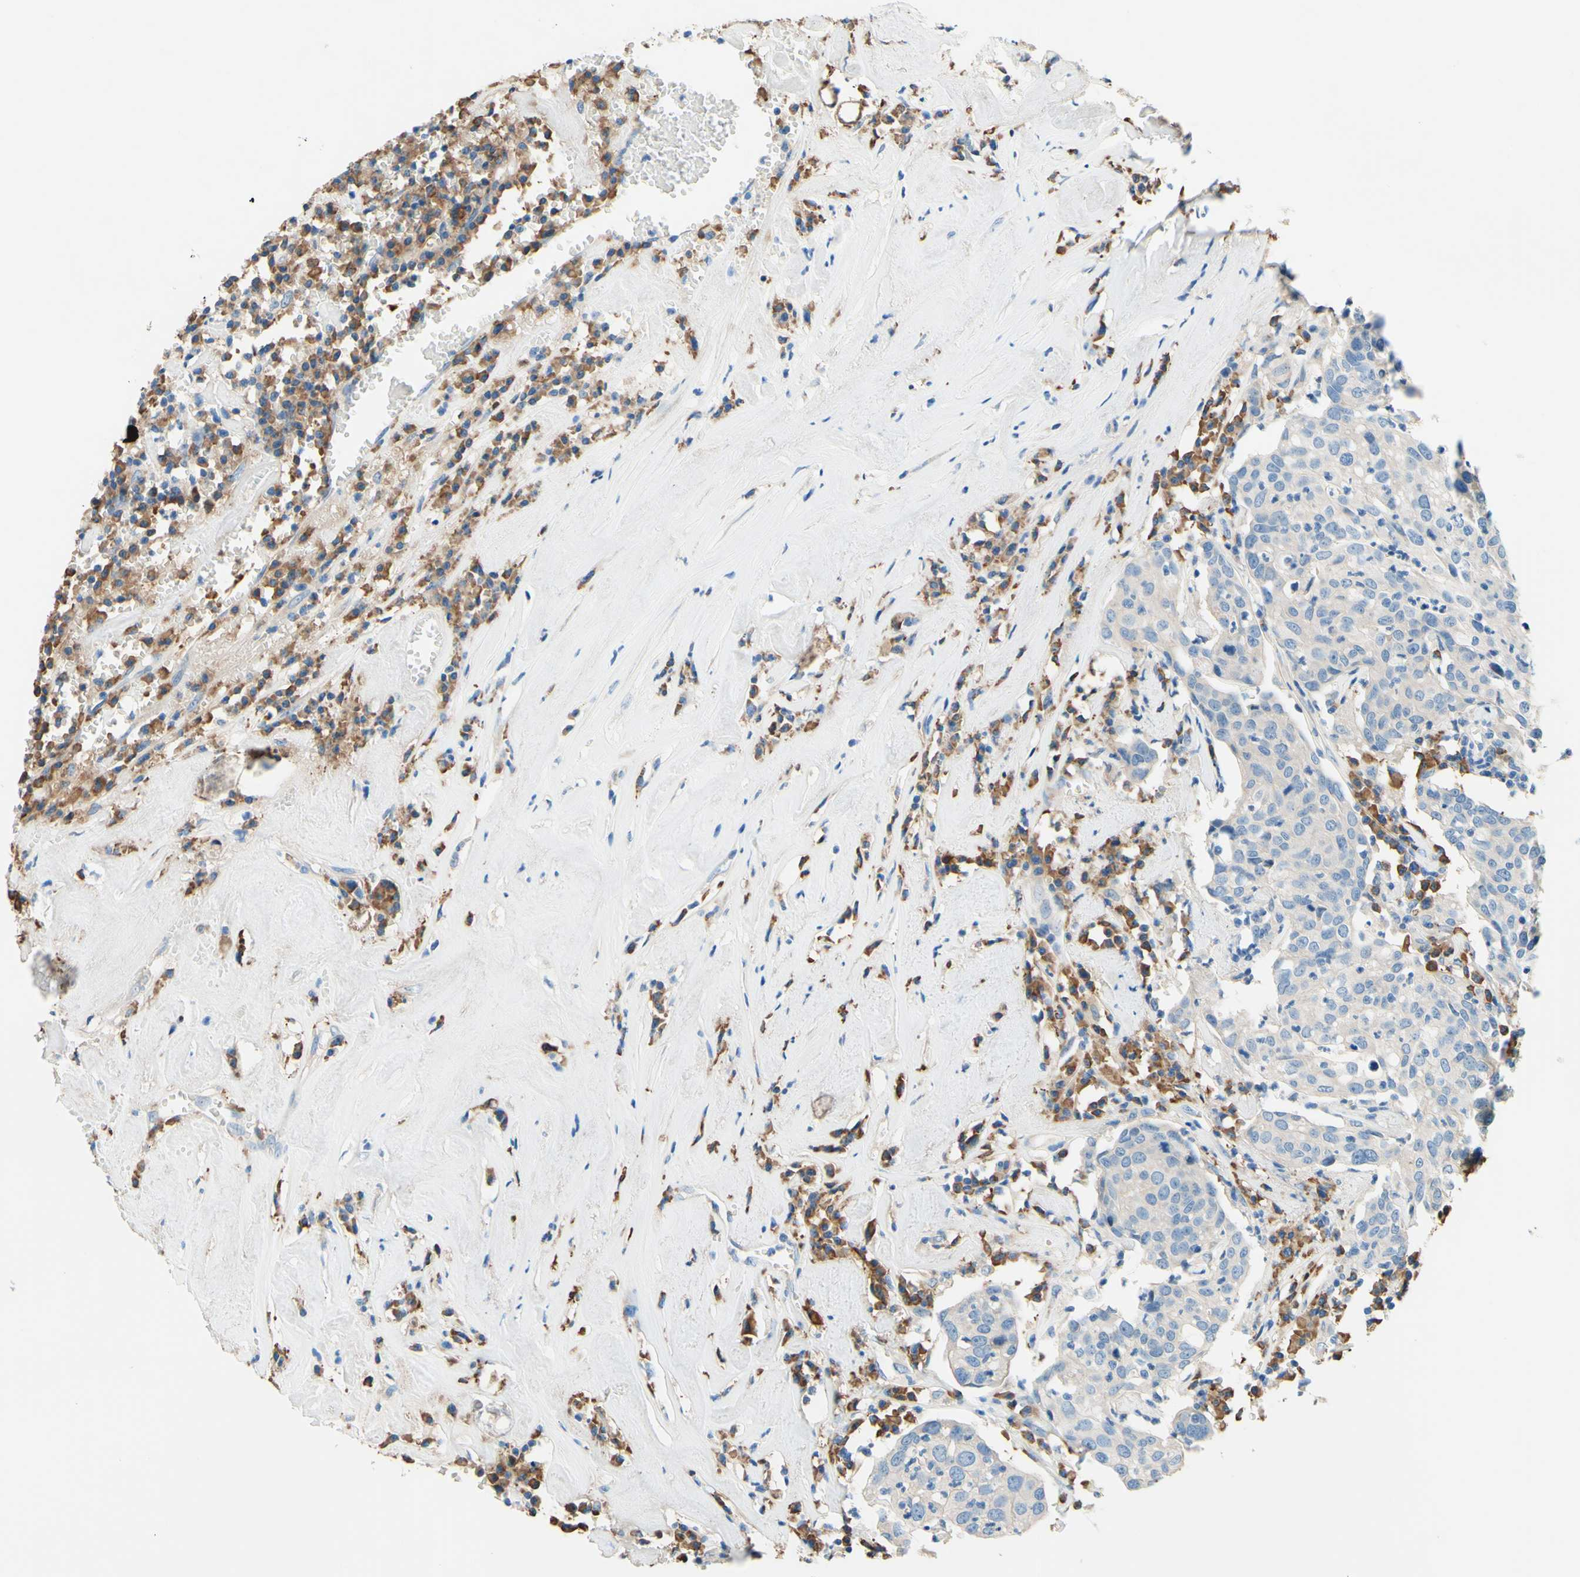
{"staining": {"intensity": "negative", "quantity": "none", "location": "none"}, "tissue": "head and neck cancer", "cell_type": "Tumor cells", "image_type": "cancer", "snomed": [{"axis": "morphology", "description": "Adenocarcinoma, NOS"}, {"axis": "topography", "description": "Salivary gland"}, {"axis": "topography", "description": "Head-Neck"}], "caption": "IHC of adenocarcinoma (head and neck) displays no positivity in tumor cells.", "gene": "PASD1", "patient": {"sex": "female", "age": 65}}